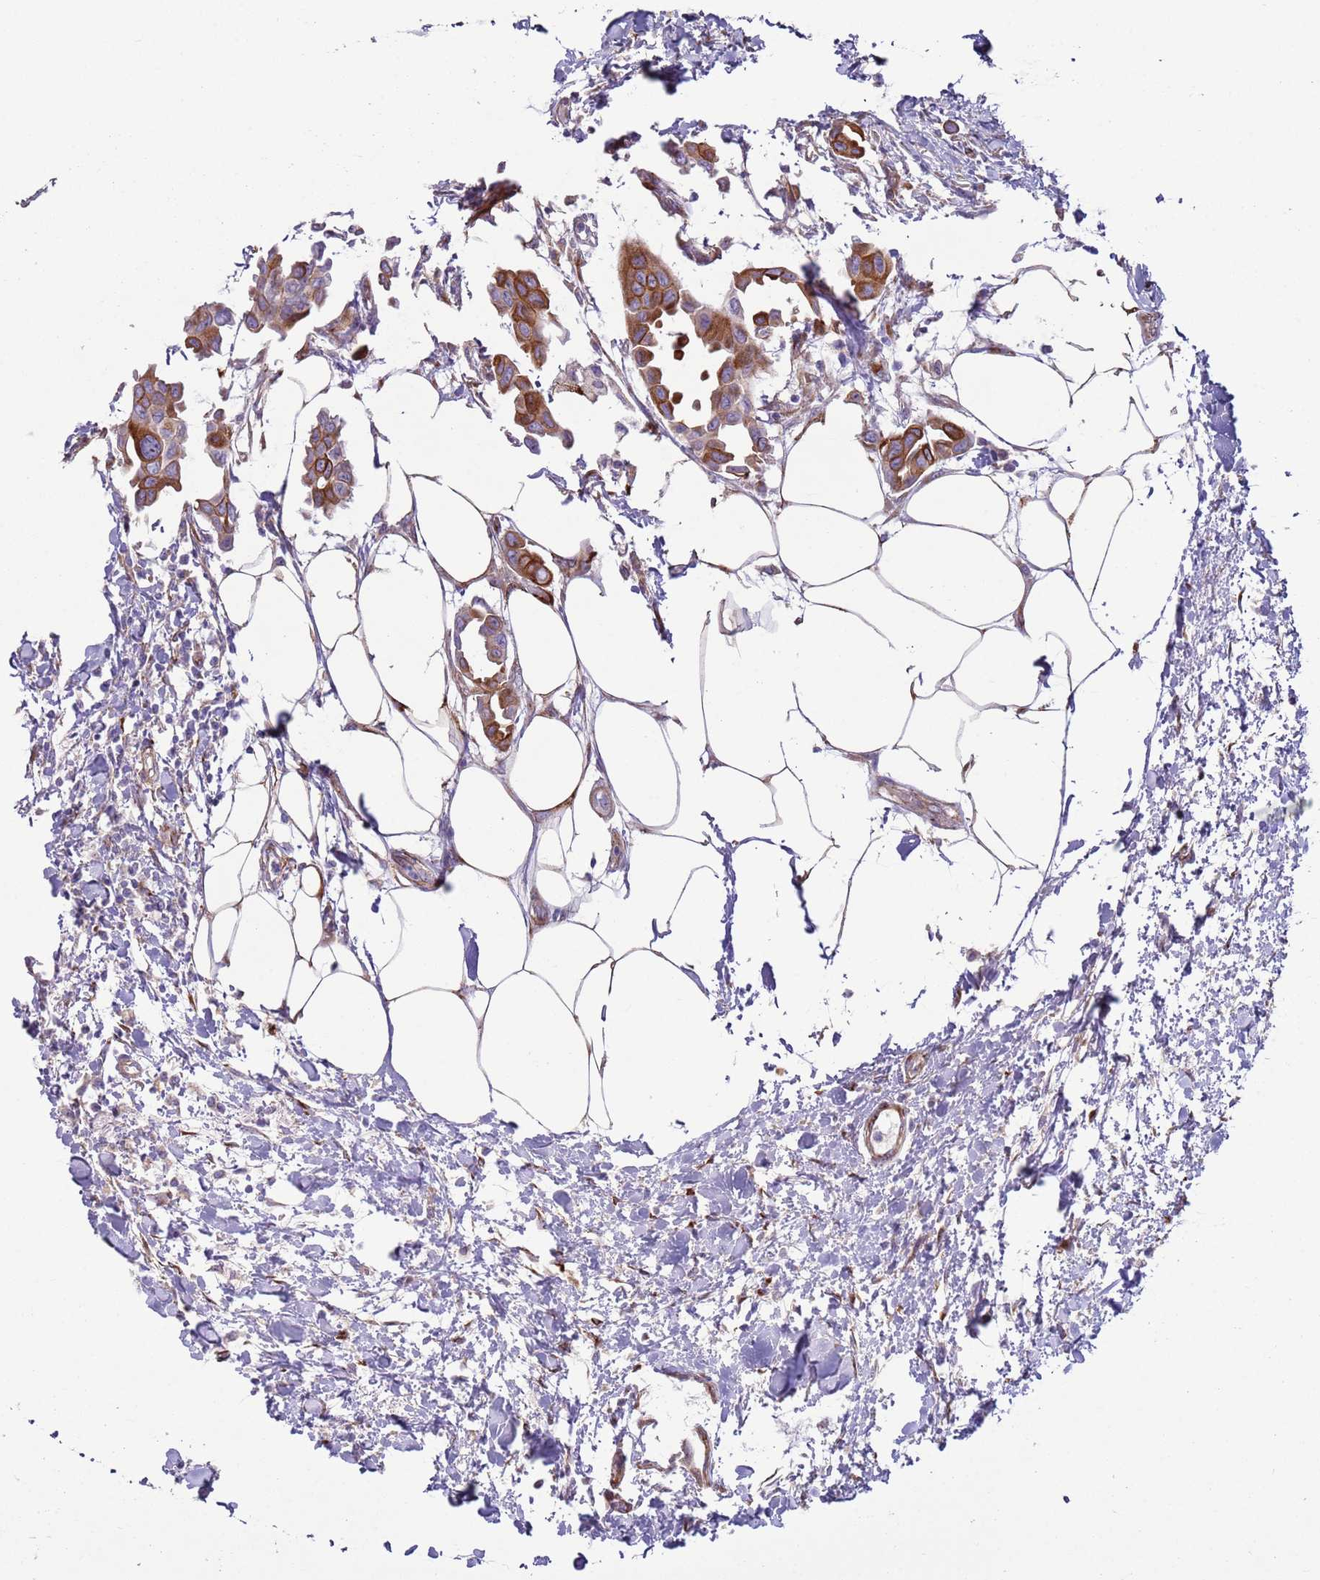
{"staining": {"intensity": "moderate", "quantity": ">75%", "location": "cytoplasmic/membranous"}, "tissue": "breast cancer", "cell_type": "Tumor cells", "image_type": "cancer", "snomed": [{"axis": "morphology", "description": "Duct carcinoma"}, {"axis": "topography", "description": "Breast"}], "caption": "Breast cancer (infiltrating ductal carcinoma) stained for a protein (brown) displays moderate cytoplasmic/membranous positive staining in about >75% of tumor cells.", "gene": "HEATR1", "patient": {"sex": "female", "age": 41}}